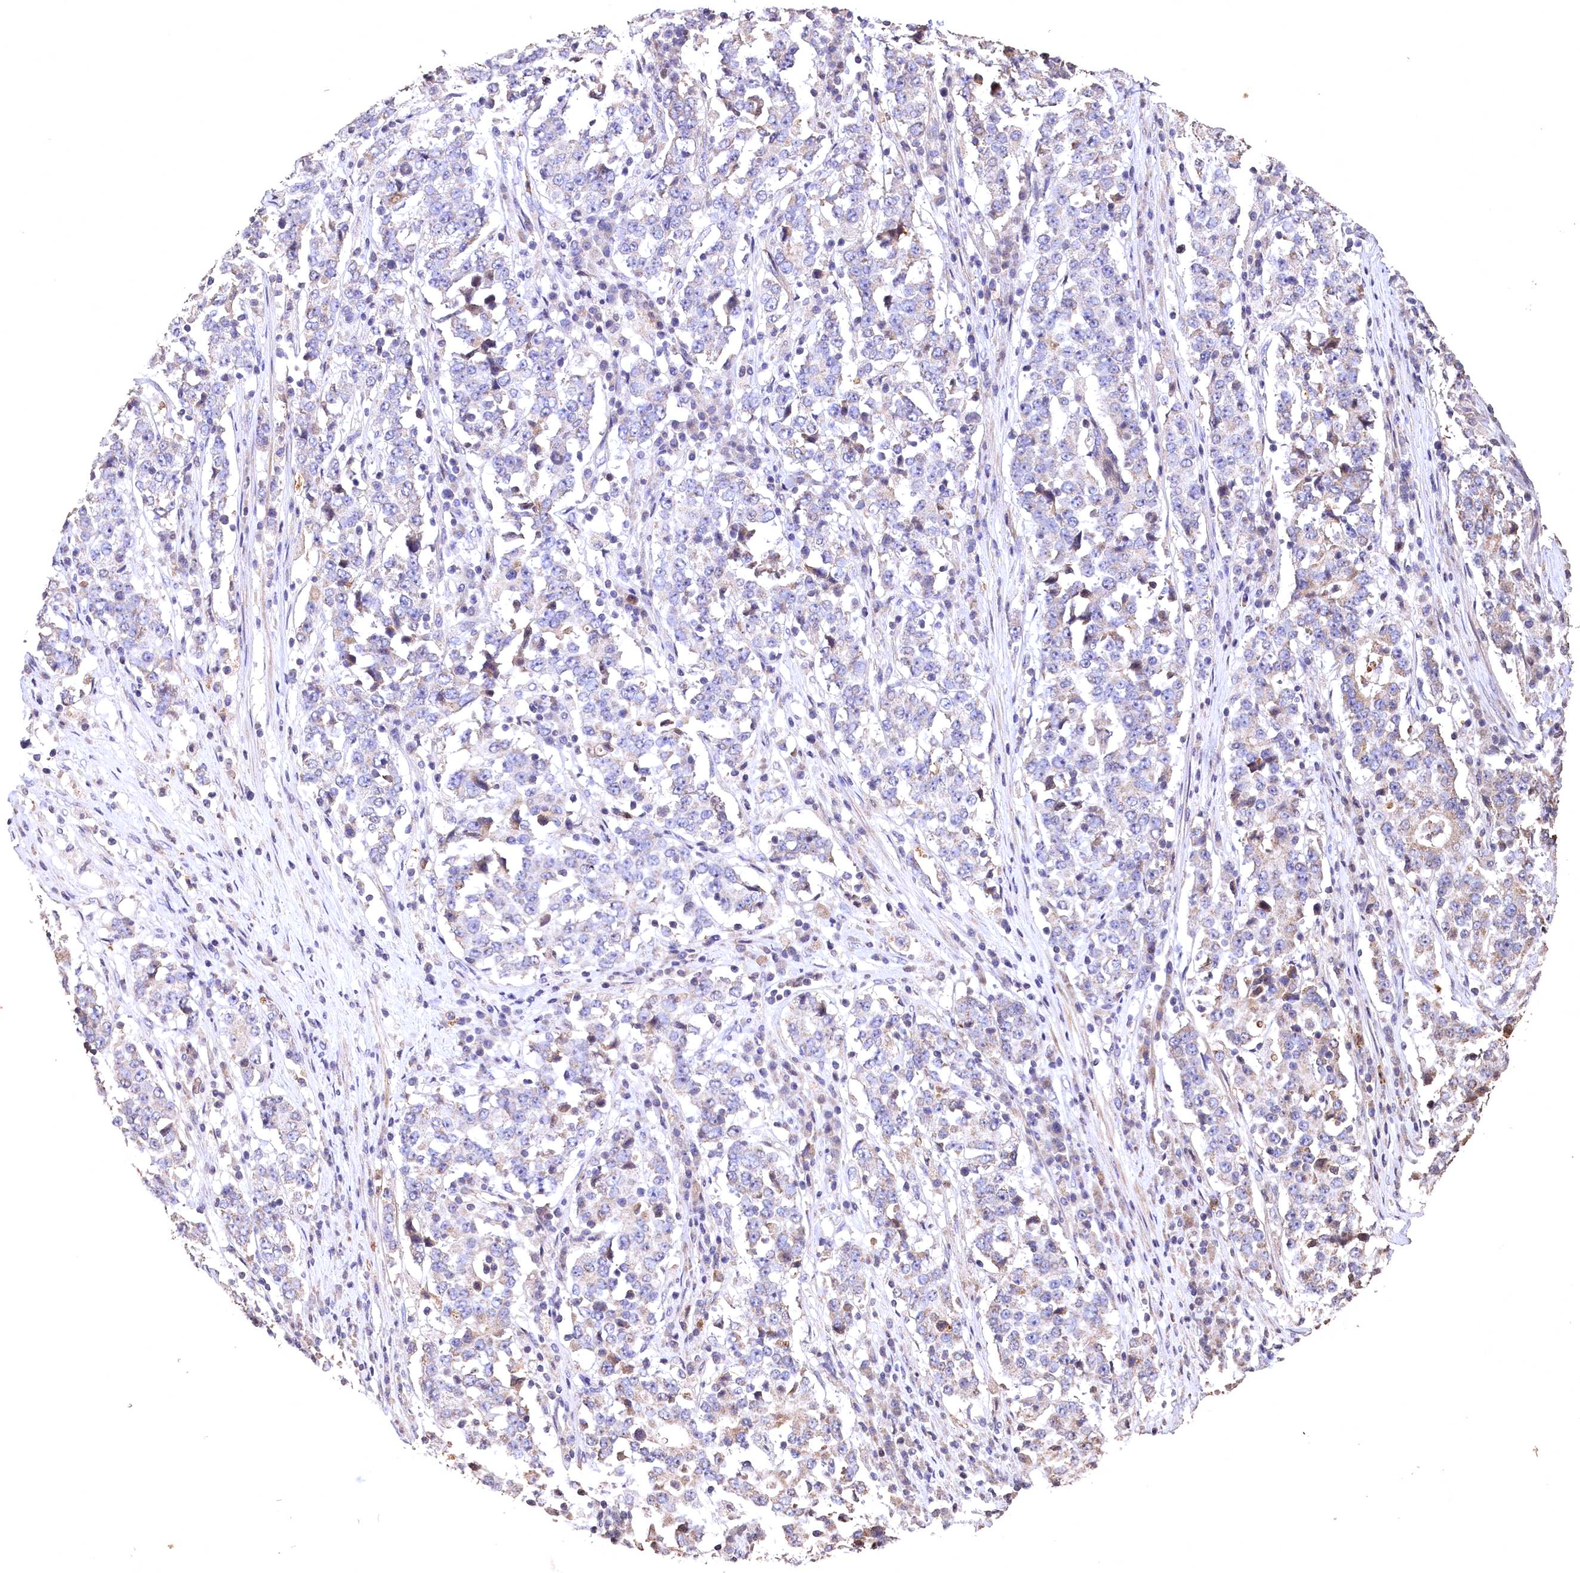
{"staining": {"intensity": "negative", "quantity": "none", "location": "none"}, "tissue": "stomach cancer", "cell_type": "Tumor cells", "image_type": "cancer", "snomed": [{"axis": "morphology", "description": "Adenocarcinoma, NOS"}, {"axis": "topography", "description": "Stomach"}], "caption": "Tumor cells show no significant protein positivity in stomach cancer (adenocarcinoma).", "gene": "SPTA1", "patient": {"sex": "male", "age": 59}}